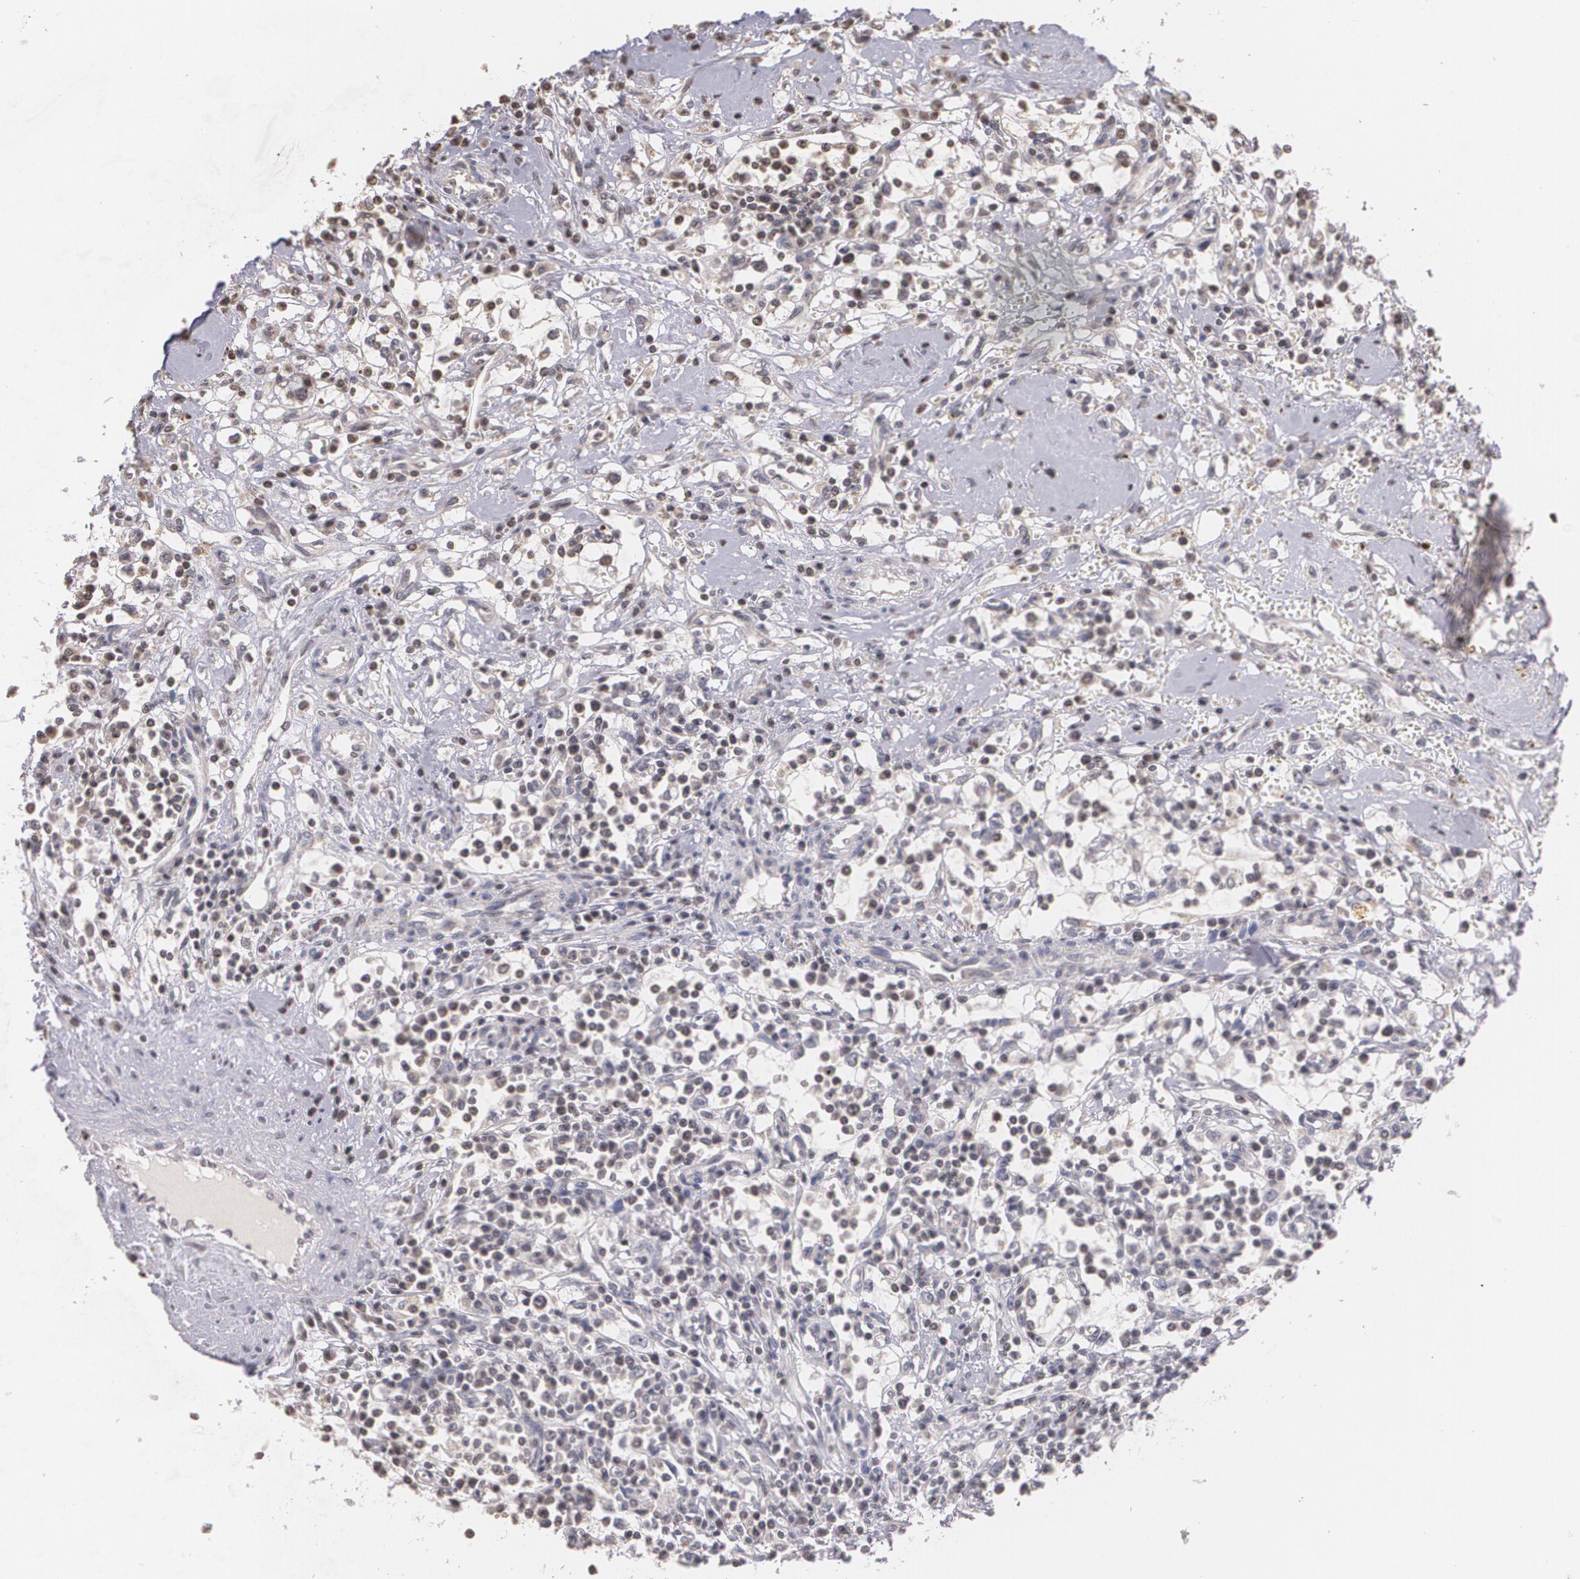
{"staining": {"intensity": "negative", "quantity": "none", "location": "none"}, "tissue": "renal cancer", "cell_type": "Tumor cells", "image_type": "cancer", "snomed": [{"axis": "morphology", "description": "Adenocarcinoma, NOS"}, {"axis": "topography", "description": "Kidney"}], "caption": "DAB immunohistochemical staining of human renal cancer reveals no significant expression in tumor cells.", "gene": "THRB", "patient": {"sex": "male", "age": 82}}